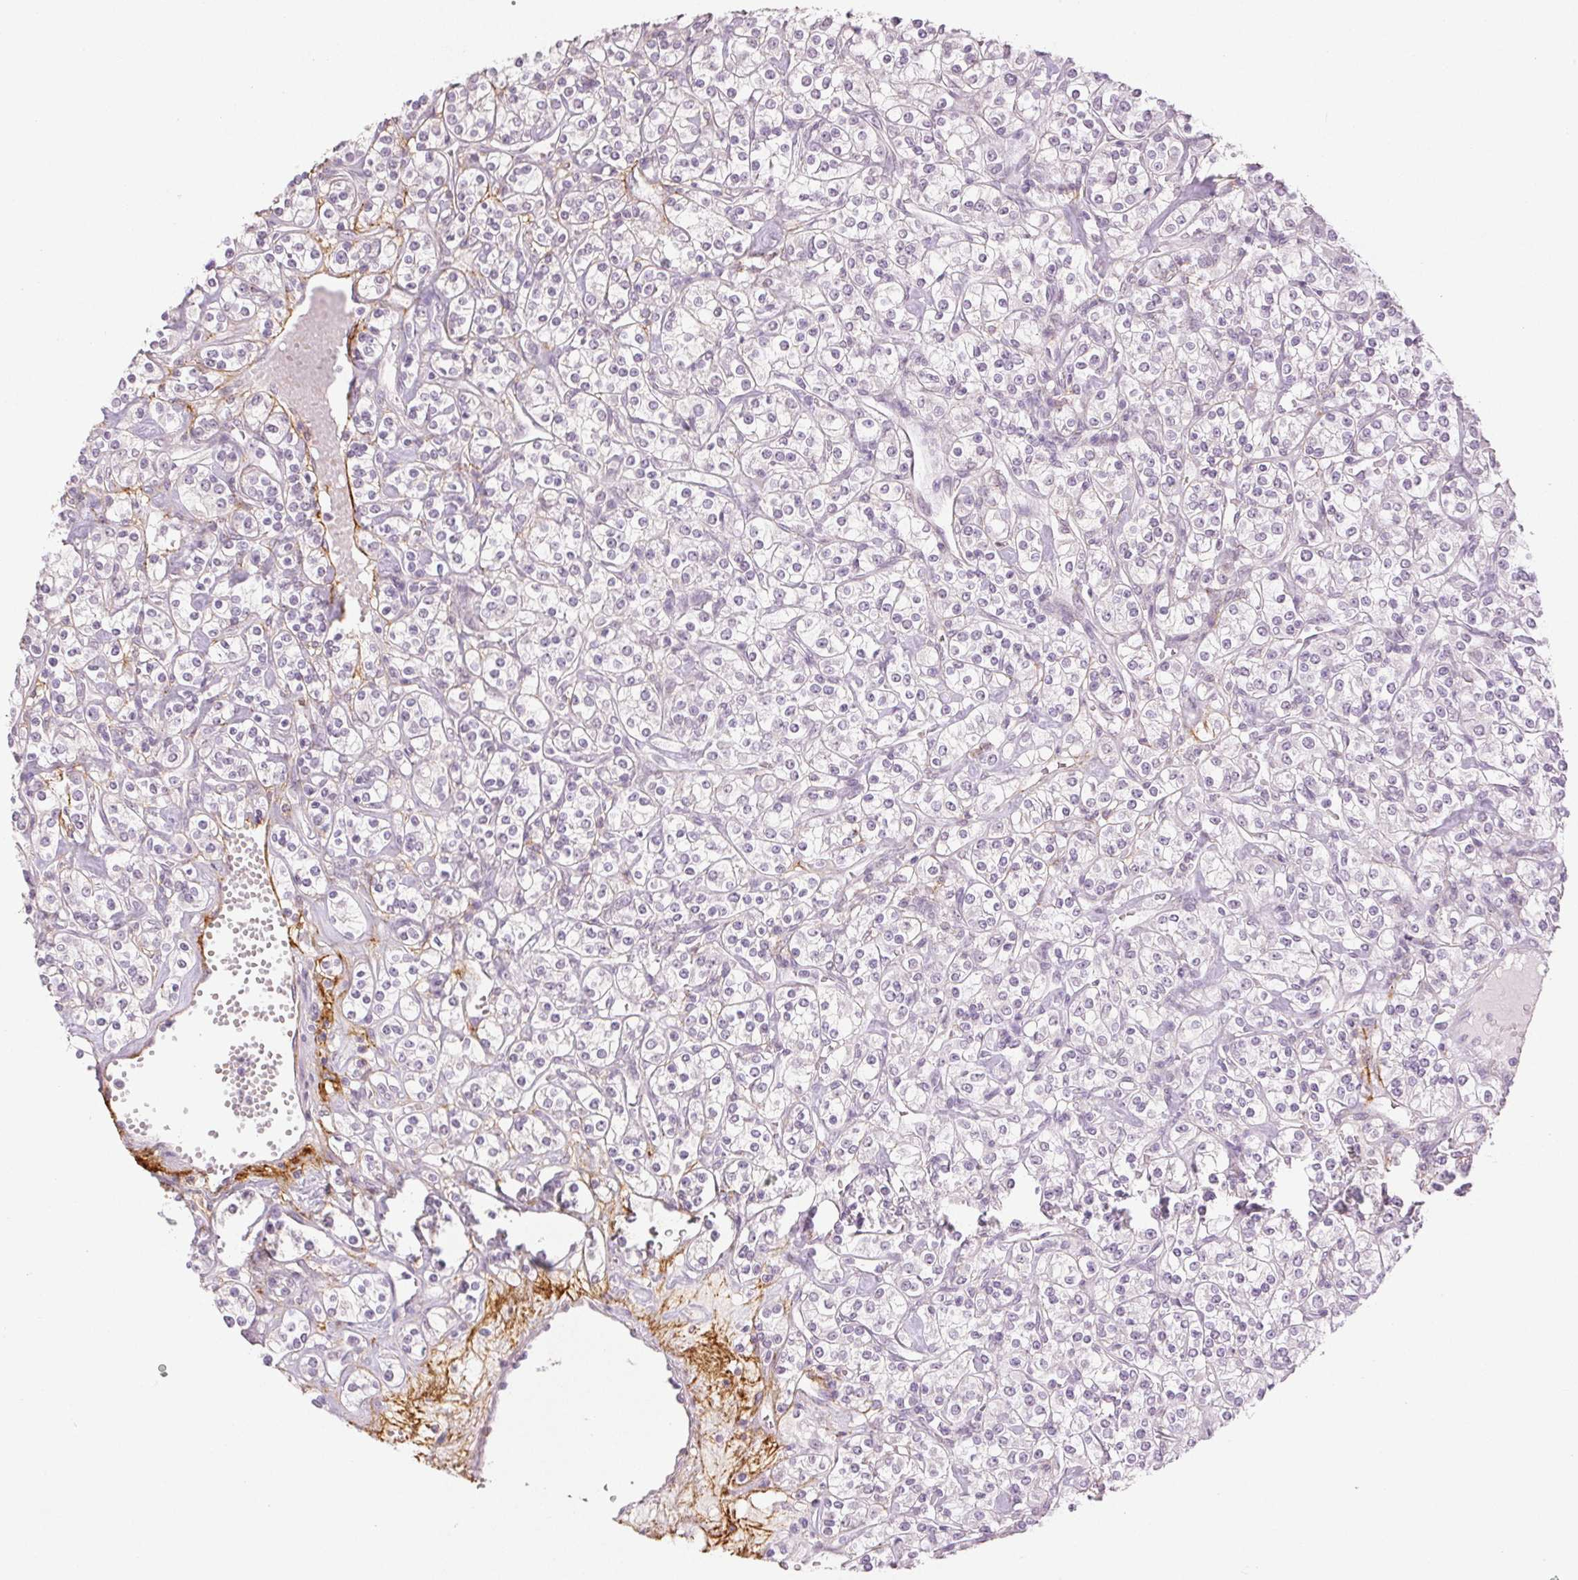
{"staining": {"intensity": "negative", "quantity": "none", "location": "none"}, "tissue": "renal cancer", "cell_type": "Tumor cells", "image_type": "cancer", "snomed": [{"axis": "morphology", "description": "Adenocarcinoma, NOS"}, {"axis": "topography", "description": "Kidney"}], "caption": "Immunohistochemical staining of human renal cancer (adenocarcinoma) demonstrates no significant positivity in tumor cells.", "gene": "FBN1", "patient": {"sex": "male", "age": 77}}